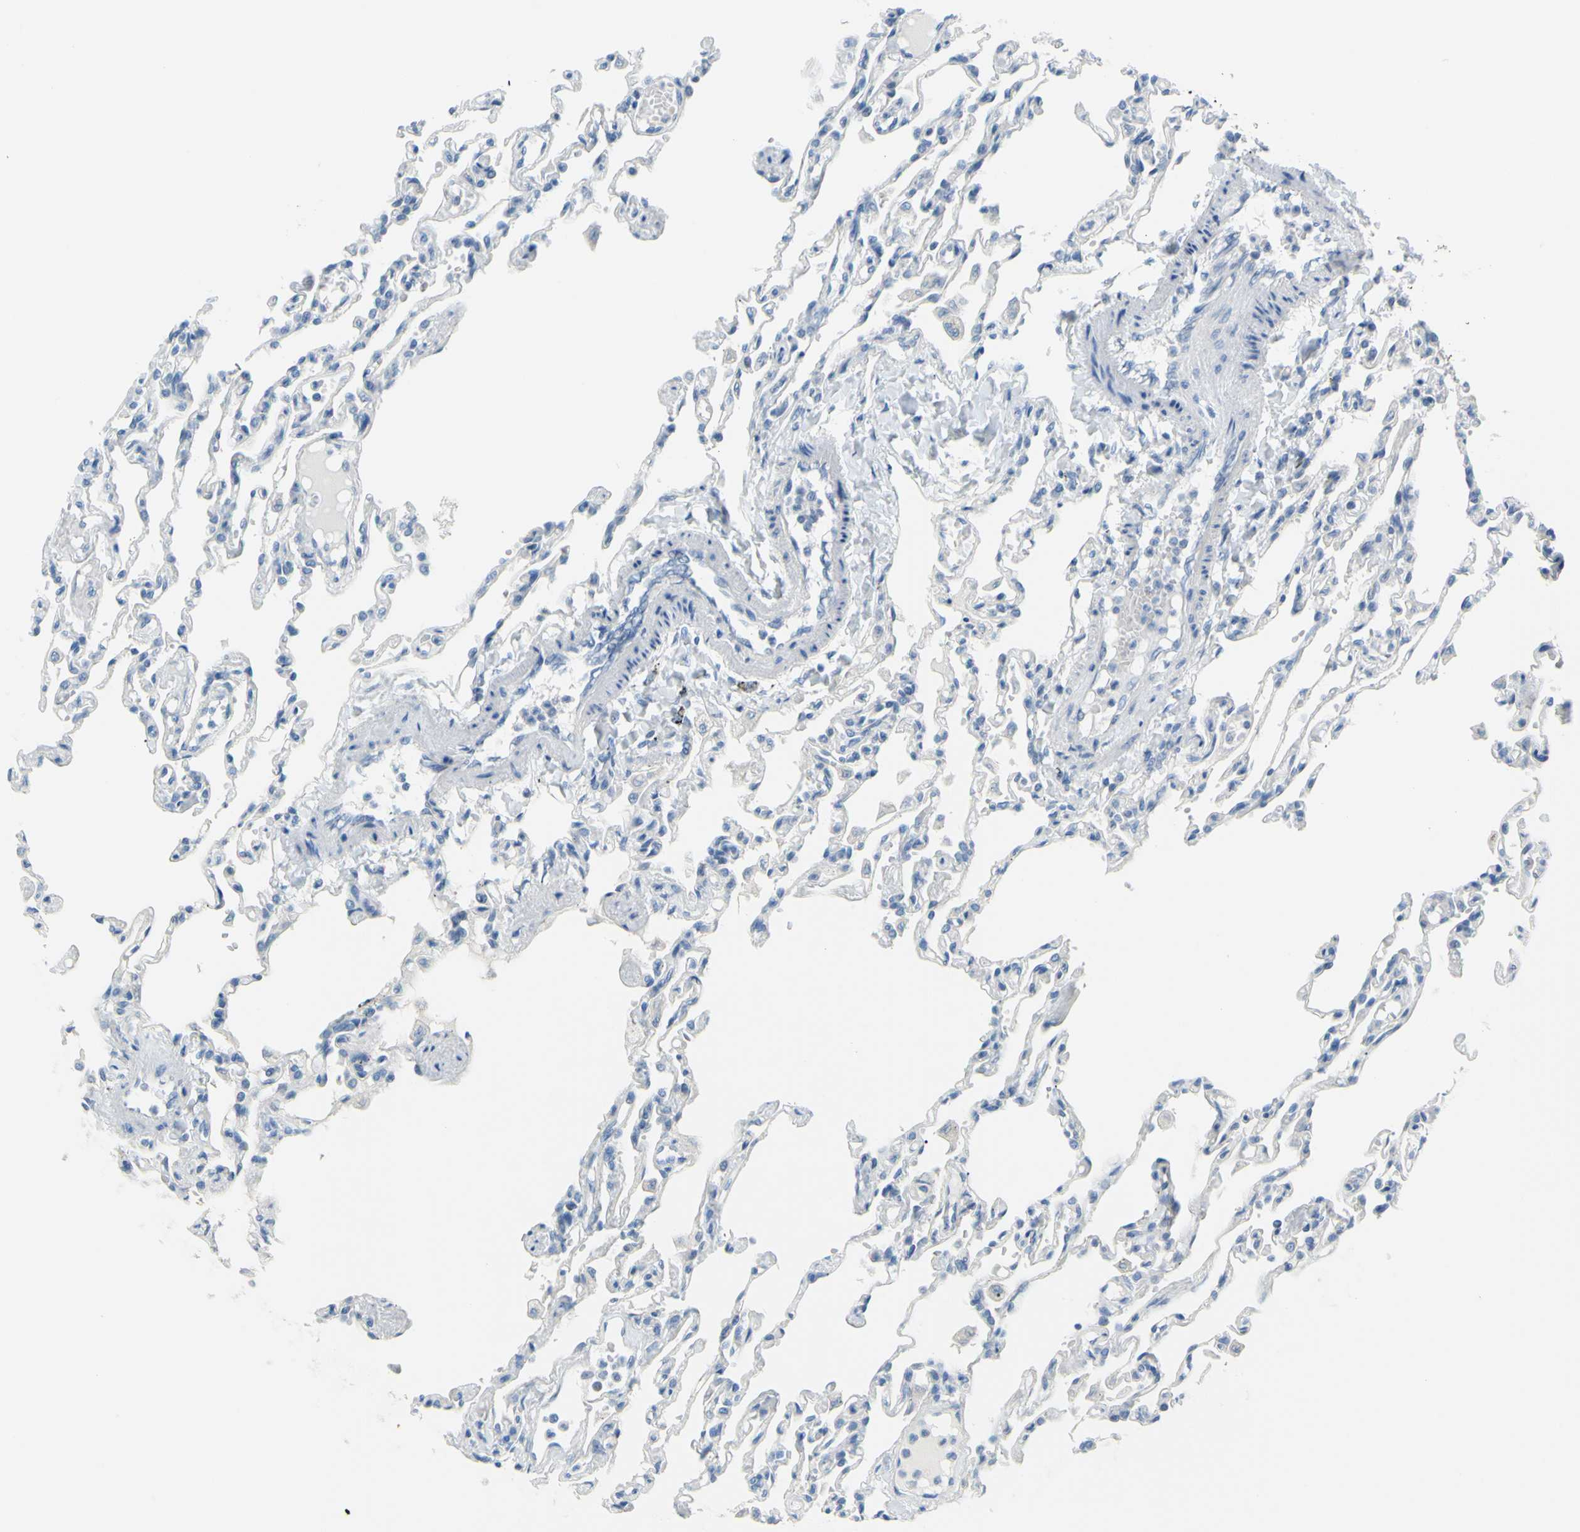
{"staining": {"intensity": "negative", "quantity": "none", "location": "none"}, "tissue": "lung", "cell_type": "Alveolar cells", "image_type": "normal", "snomed": [{"axis": "morphology", "description": "Normal tissue, NOS"}, {"axis": "topography", "description": "Lung"}], "caption": "IHC image of unremarkable lung stained for a protein (brown), which reveals no expression in alveolar cells.", "gene": "SLC1A2", "patient": {"sex": "male", "age": 21}}